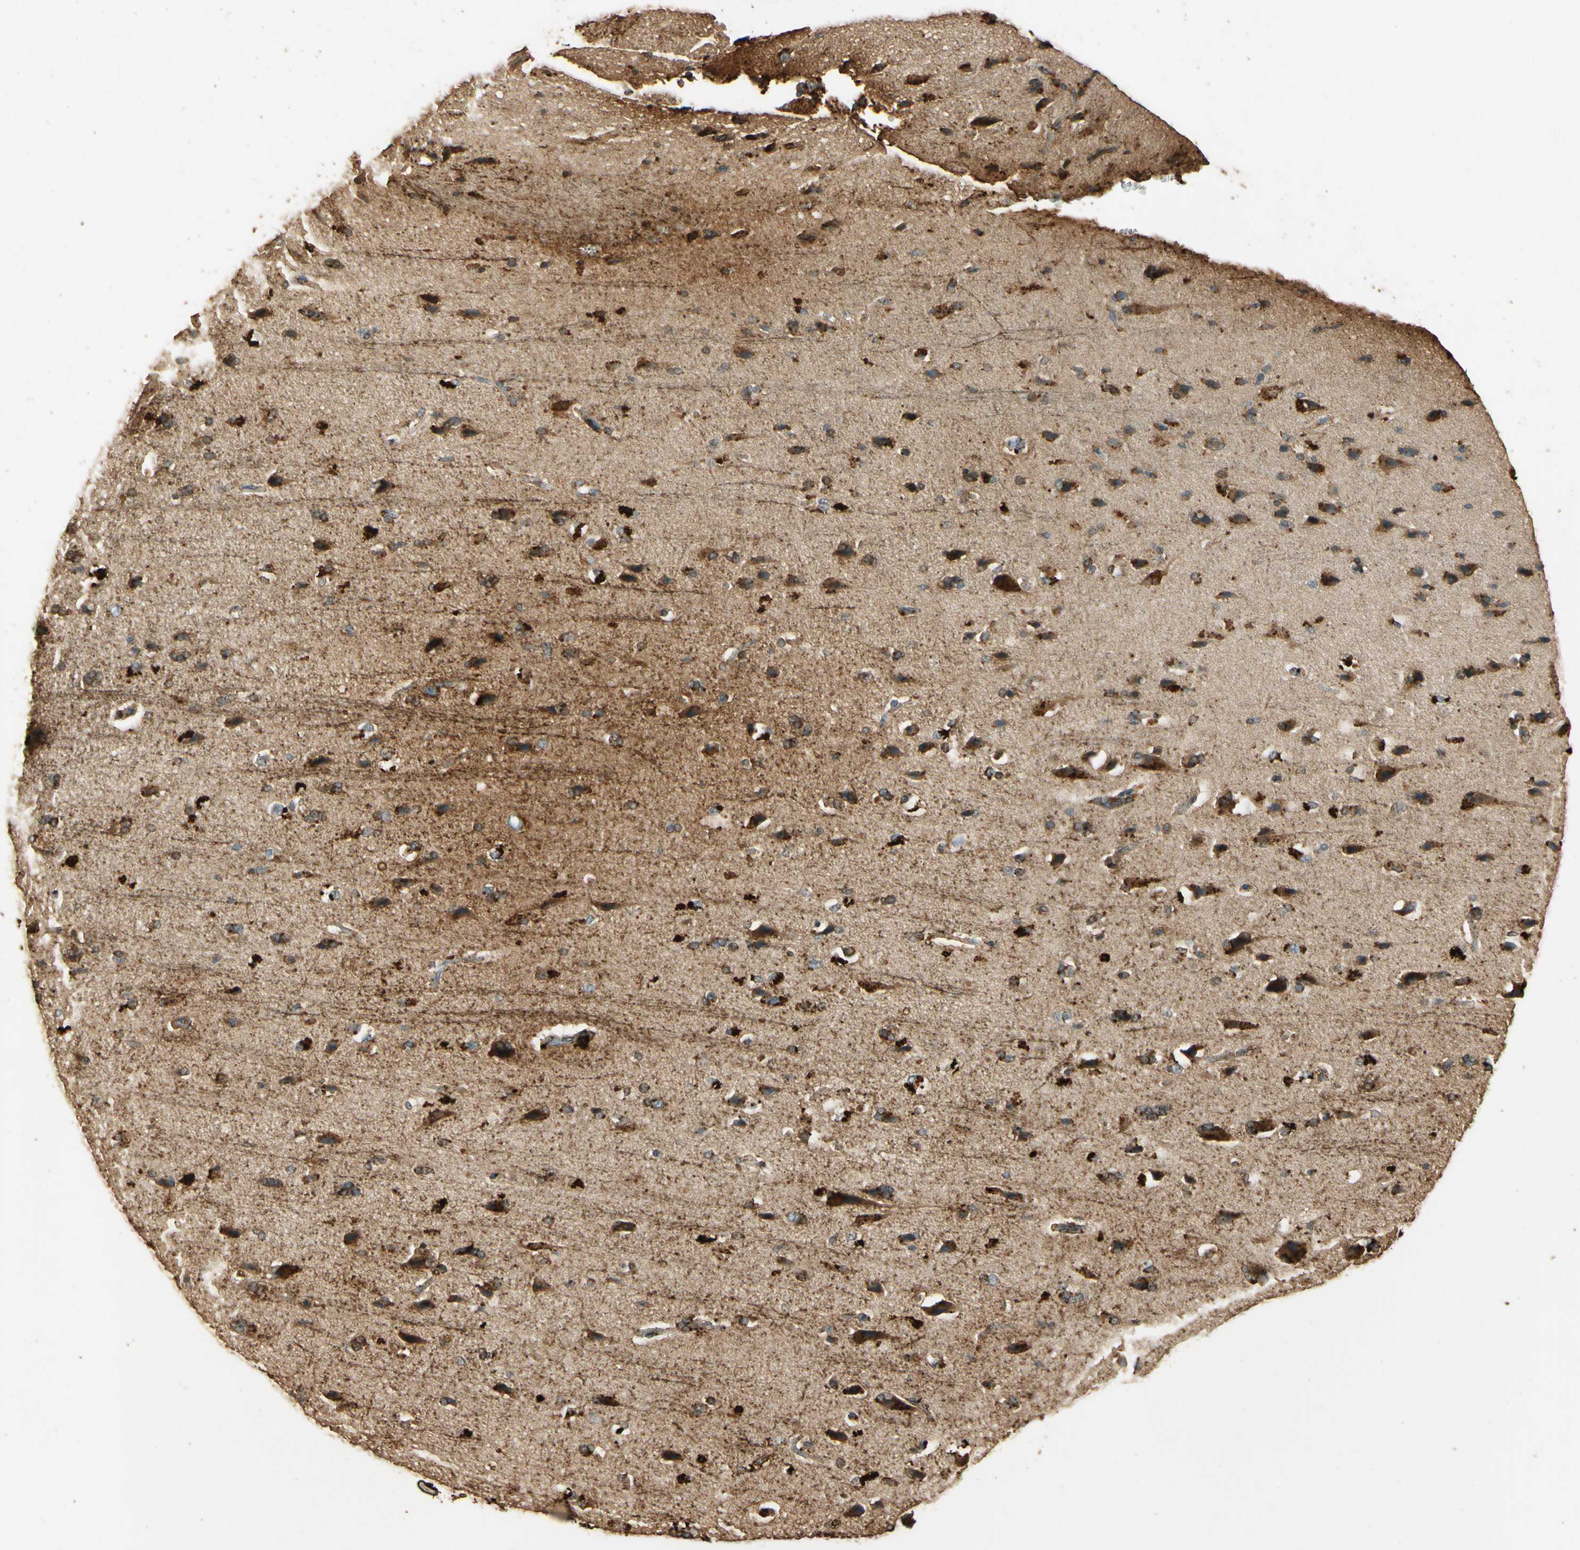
{"staining": {"intensity": "weak", "quantity": "25%-75%", "location": "cytoplasmic/membranous"}, "tissue": "cerebral cortex", "cell_type": "Endothelial cells", "image_type": "normal", "snomed": [{"axis": "morphology", "description": "Normal tissue, NOS"}, {"axis": "topography", "description": "Cerebral cortex"}], "caption": "Protein staining by immunohistochemistry displays weak cytoplasmic/membranous staining in approximately 25%-75% of endothelial cells in unremarkable cerebral cortex. The staining was performed using DAB (3,3'-diaminobenzidine) to visualize the protein expression in brown, while the nuclei were stained in blue with hematoxylin (Magnification: 20x).", "gene": "ARHGEF17", "patient": {"sex": "male", "age": 62}}